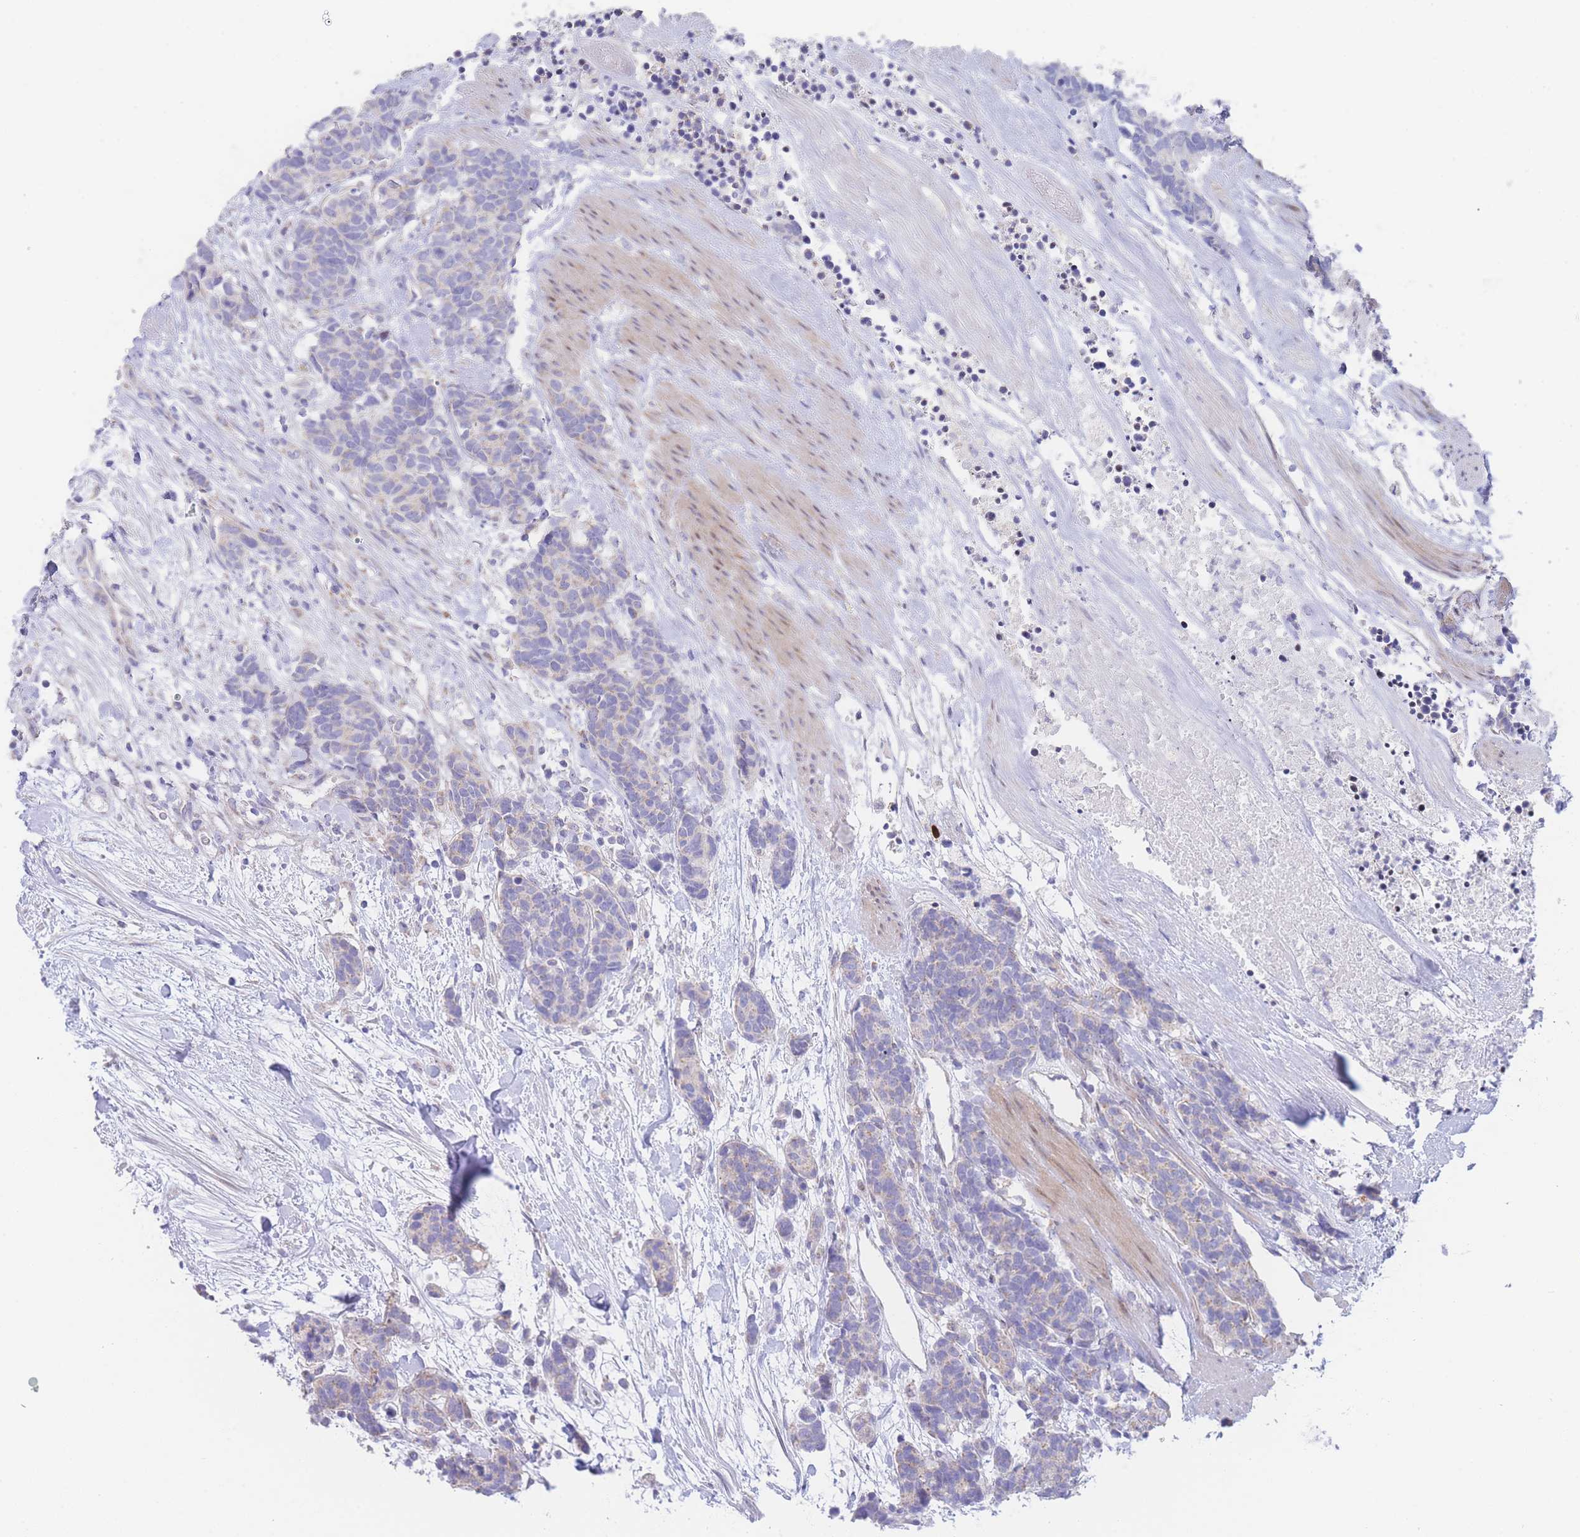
{"staining": {"intensity": "negative", "quantity": "none", "location": "none"}, "tissue": "carcinoid", "cell_type": "Tumor cells", "image_type": "cancer", "snomed": [{"axis": "morphology", "description": "Carcinoma, NOS"}, {"axis": "morphology", "description": "Carcinoid, malignant, NOS"}, {"axis": "topography", "description": "Prostate"}], "caption": "Image shows no protein positivity in tumor cells of carcinoid tissue.", "gene": "GPAM", "patient": {"sex": "male", "age": 57}}